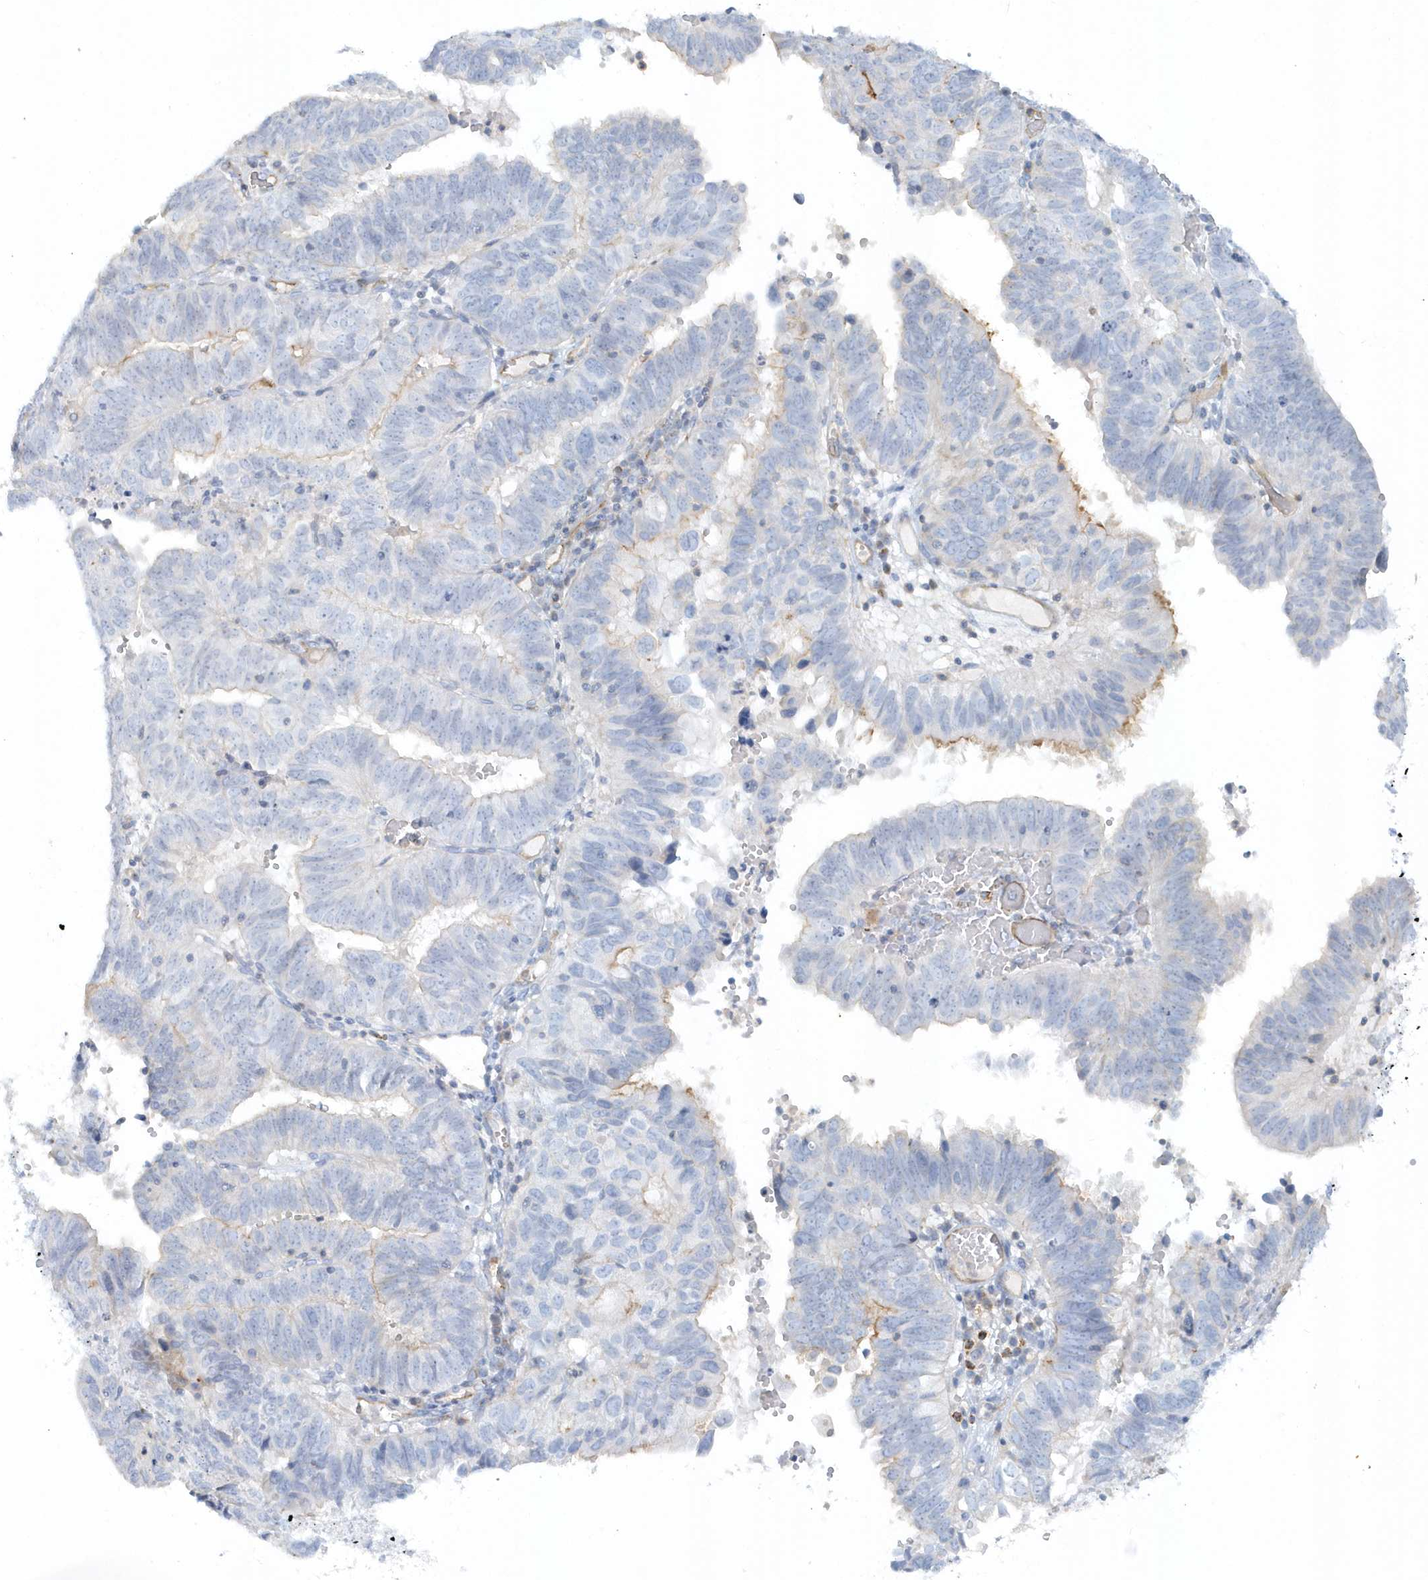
{"staining": {"intensity": "weak", "quantity": "<25%", "location": "cytoplasmic/membranous"}, "tissue": "endometrial cancer", "cell_type": "Tumor cells", "image_type": "cancer", "snomed": [{"axis": "morphology", "description": "Adenocarcinoma, NOS"}, {"axis": "topography", "description": "Uterus"}], "caption": "A micrograph of endometrial cancer stained for a protein displays no brown staining in tumor cells.", "gene": "DNAH1", "patient": {"sex": "female", "age": 77}}